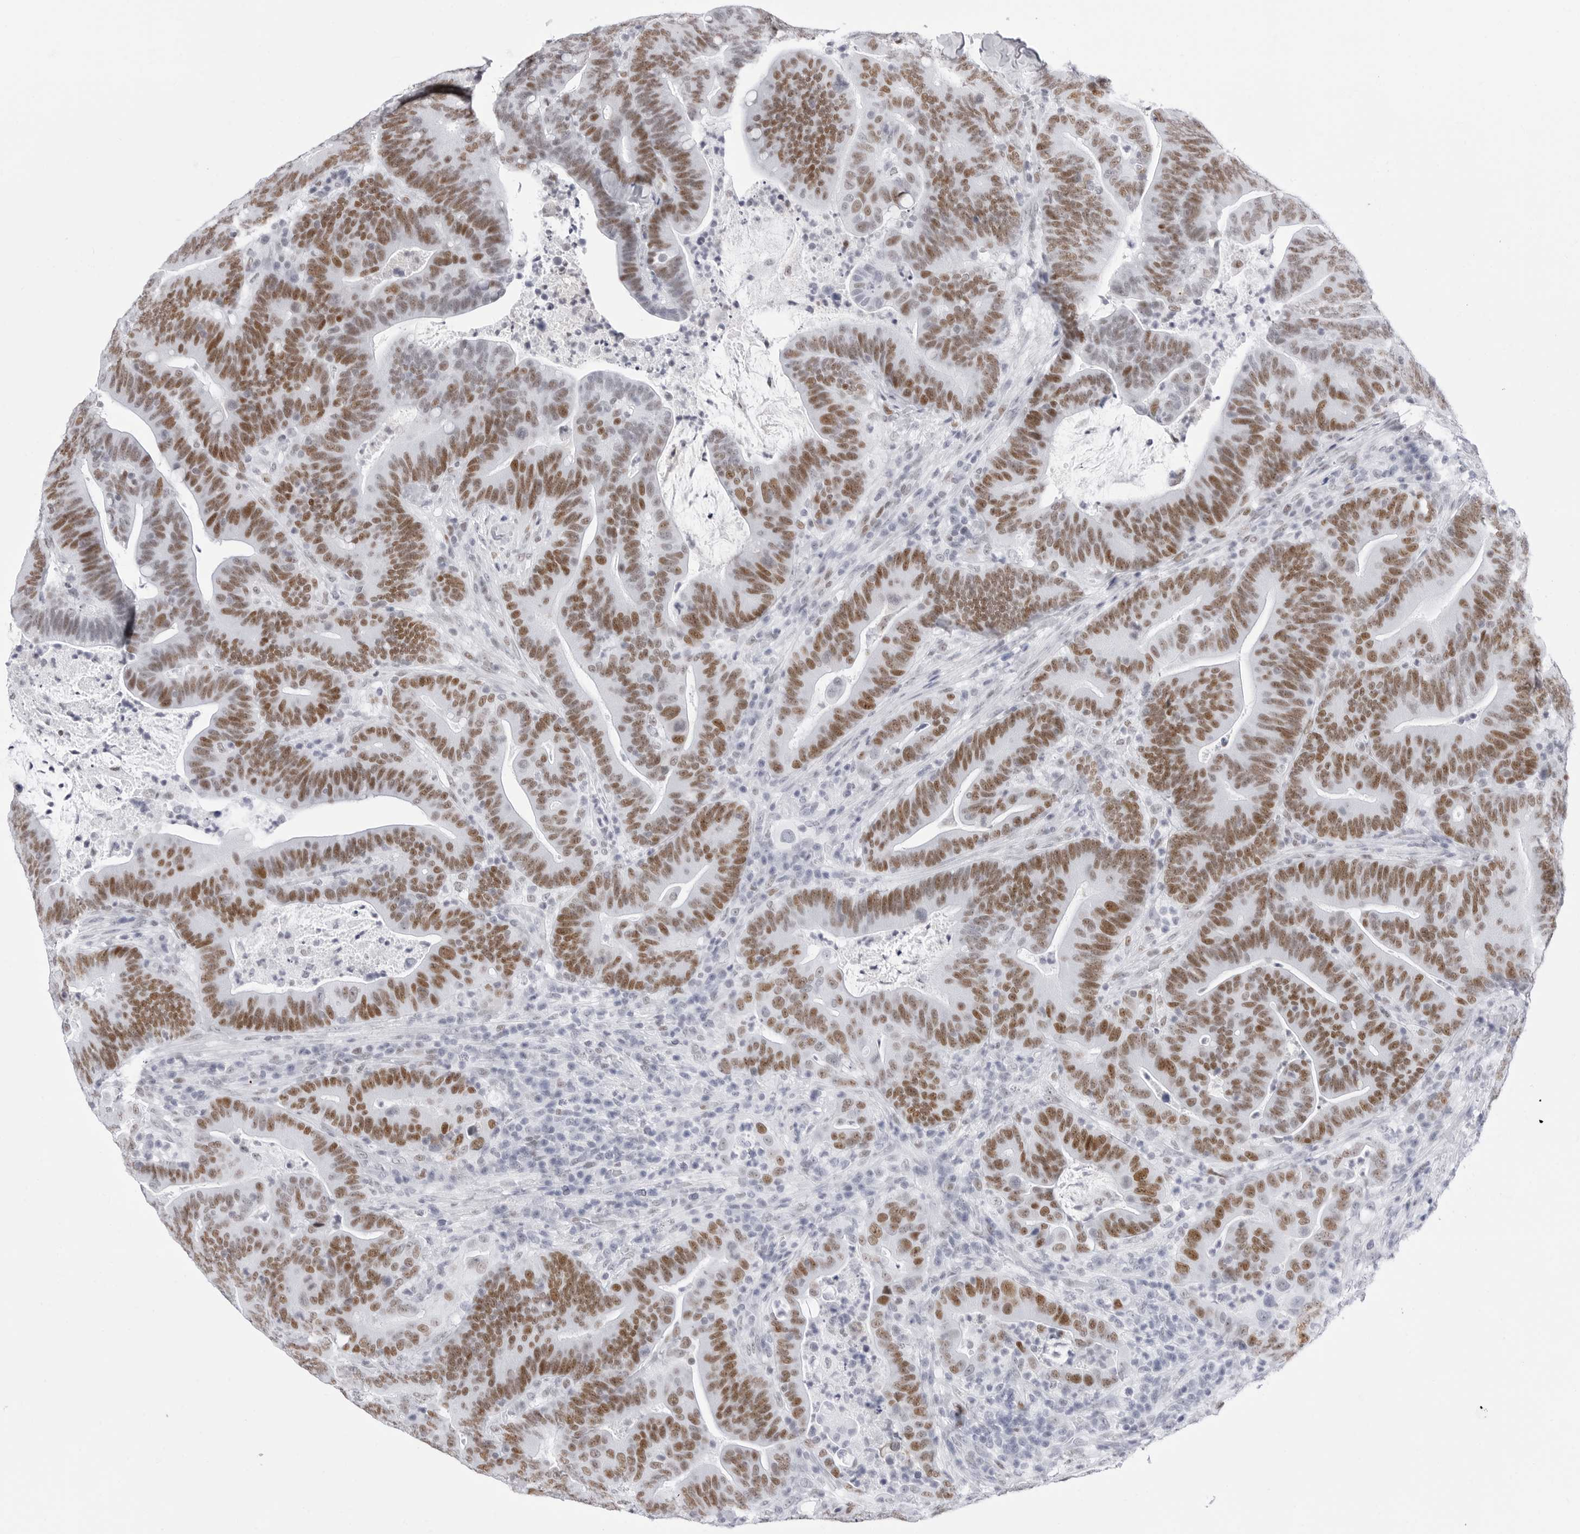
{"staining": {"intensity": "moderate", "quantity": ">75%", "location": "nuclear"}, "tissue": "colorectal cancer", "cell_type": "Tumor cells", "image_type": "cancer", "snomed": [{"axis": "morphology", "description": "Adenocarcinoma, NOS"}, {"axis": "topography", "description": "Colon"}], "caption": "Protein staining of adenocarcinoma (colorectal) tissue displays moderate nuclear expression in approximately >75% of tumor cells. The staining was performed using DAB (3,3'-diaminobenzidine) to visualize the protein expression in brown, while the nuclei were stained in blue with hematoxylin (Magnification: 20x).", "gene": "NASP", "patient": {"sex": "female", "age": 66}}